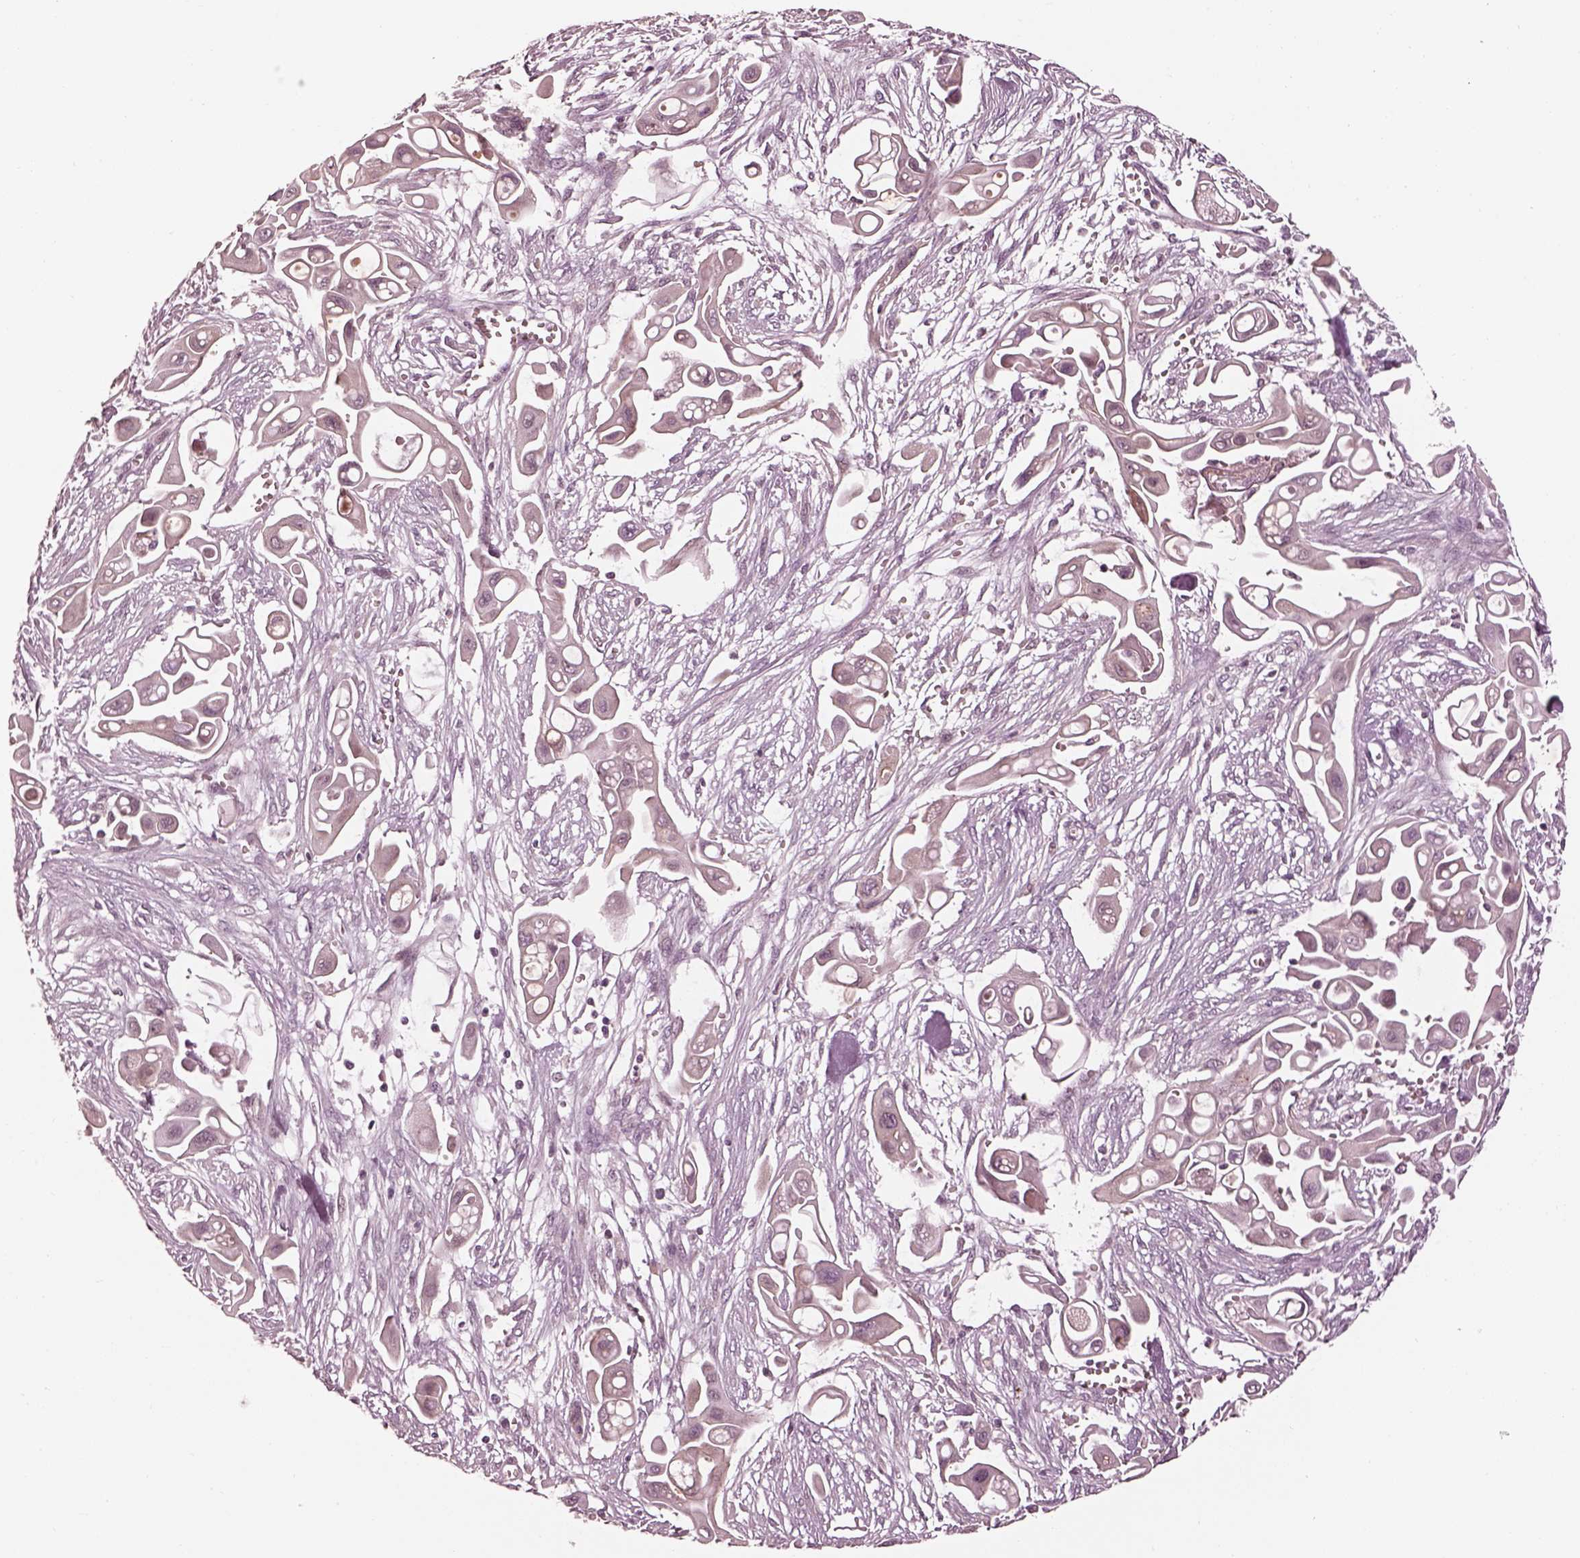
{"staining": {"intensity": "weak", "quantity": "<25%", "location": "cytoplasmic/membranous"}, "tissue": "pancreatic cancer", "cell_type": "Tumor cells", "image_type": "cancer", "snomed": [{"axis": "morphology", "description": "Adenocarcinoma, NOS"}, {"axis": "topography", "description": "Pancreas"}], "caption": "IHC photomicrograph of human pancreatic adenocarcinoma stained for a protein (brown), which reveals no positivity in tumor cells. Brightfield microscopy of IHC stained with DAB (brown) and hematoxylin (blue), captured at high magnification.", "gene": "KCNA2", "patient": {"sex": "male", "age": 50}}